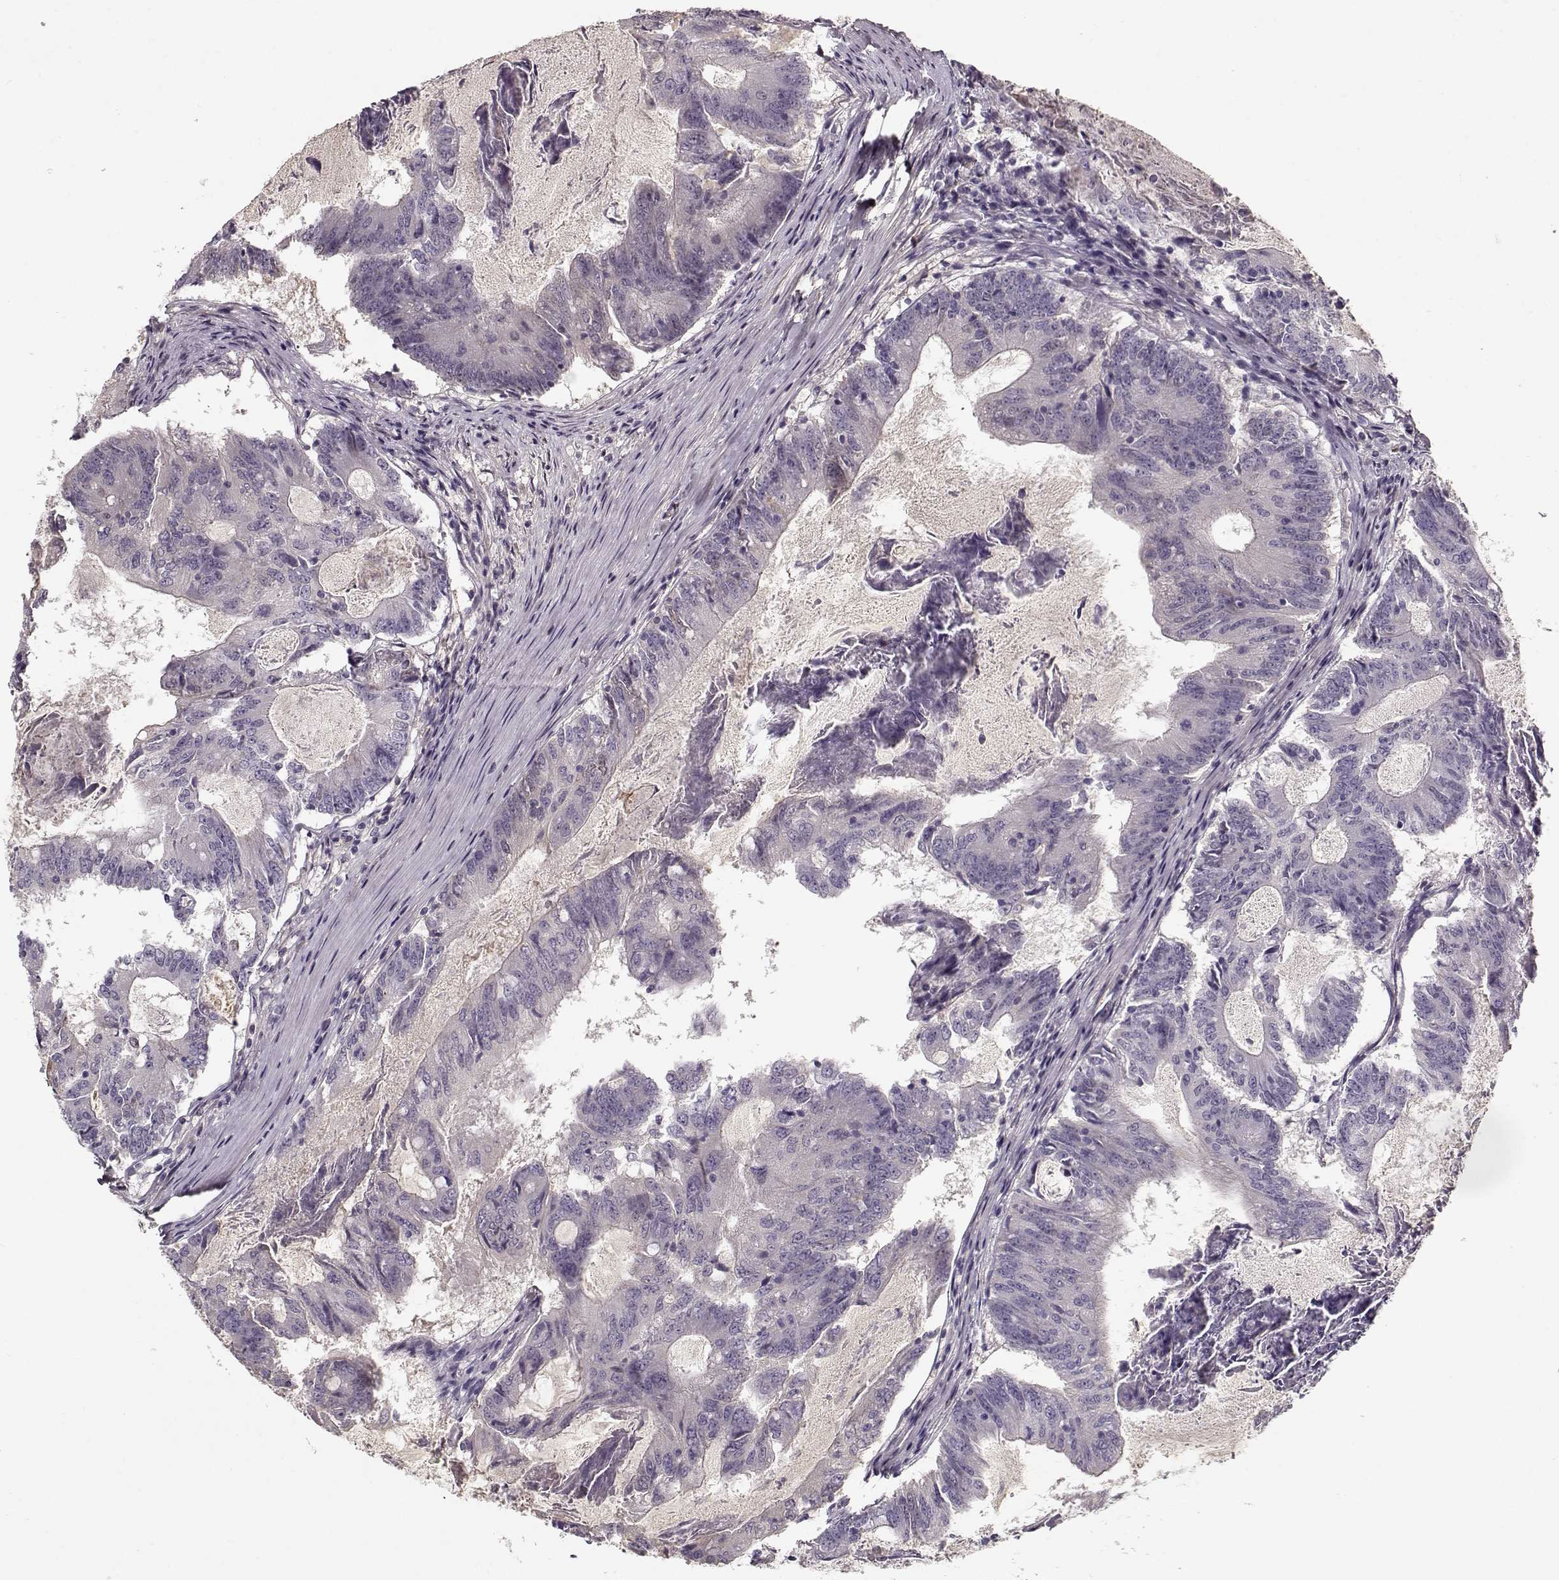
{"staining": {"intensity": "negative", "quantity": "none", "location": "none"}, "tissue": "colorectal cancer", "cell_type": "Tumor cells", "image_type": "cancer", "snomed": [{"axis": "morphology", "description": "Adenocarcinoma, NOS"}, {"axis": "topography", "description": "Colon"}], "caption": "The micrograph demonstrates no staining of tumor cells in colorectal adenocarcinoma.", "gene": "LUM", "patient": {"sex": "female", "age": 70}}